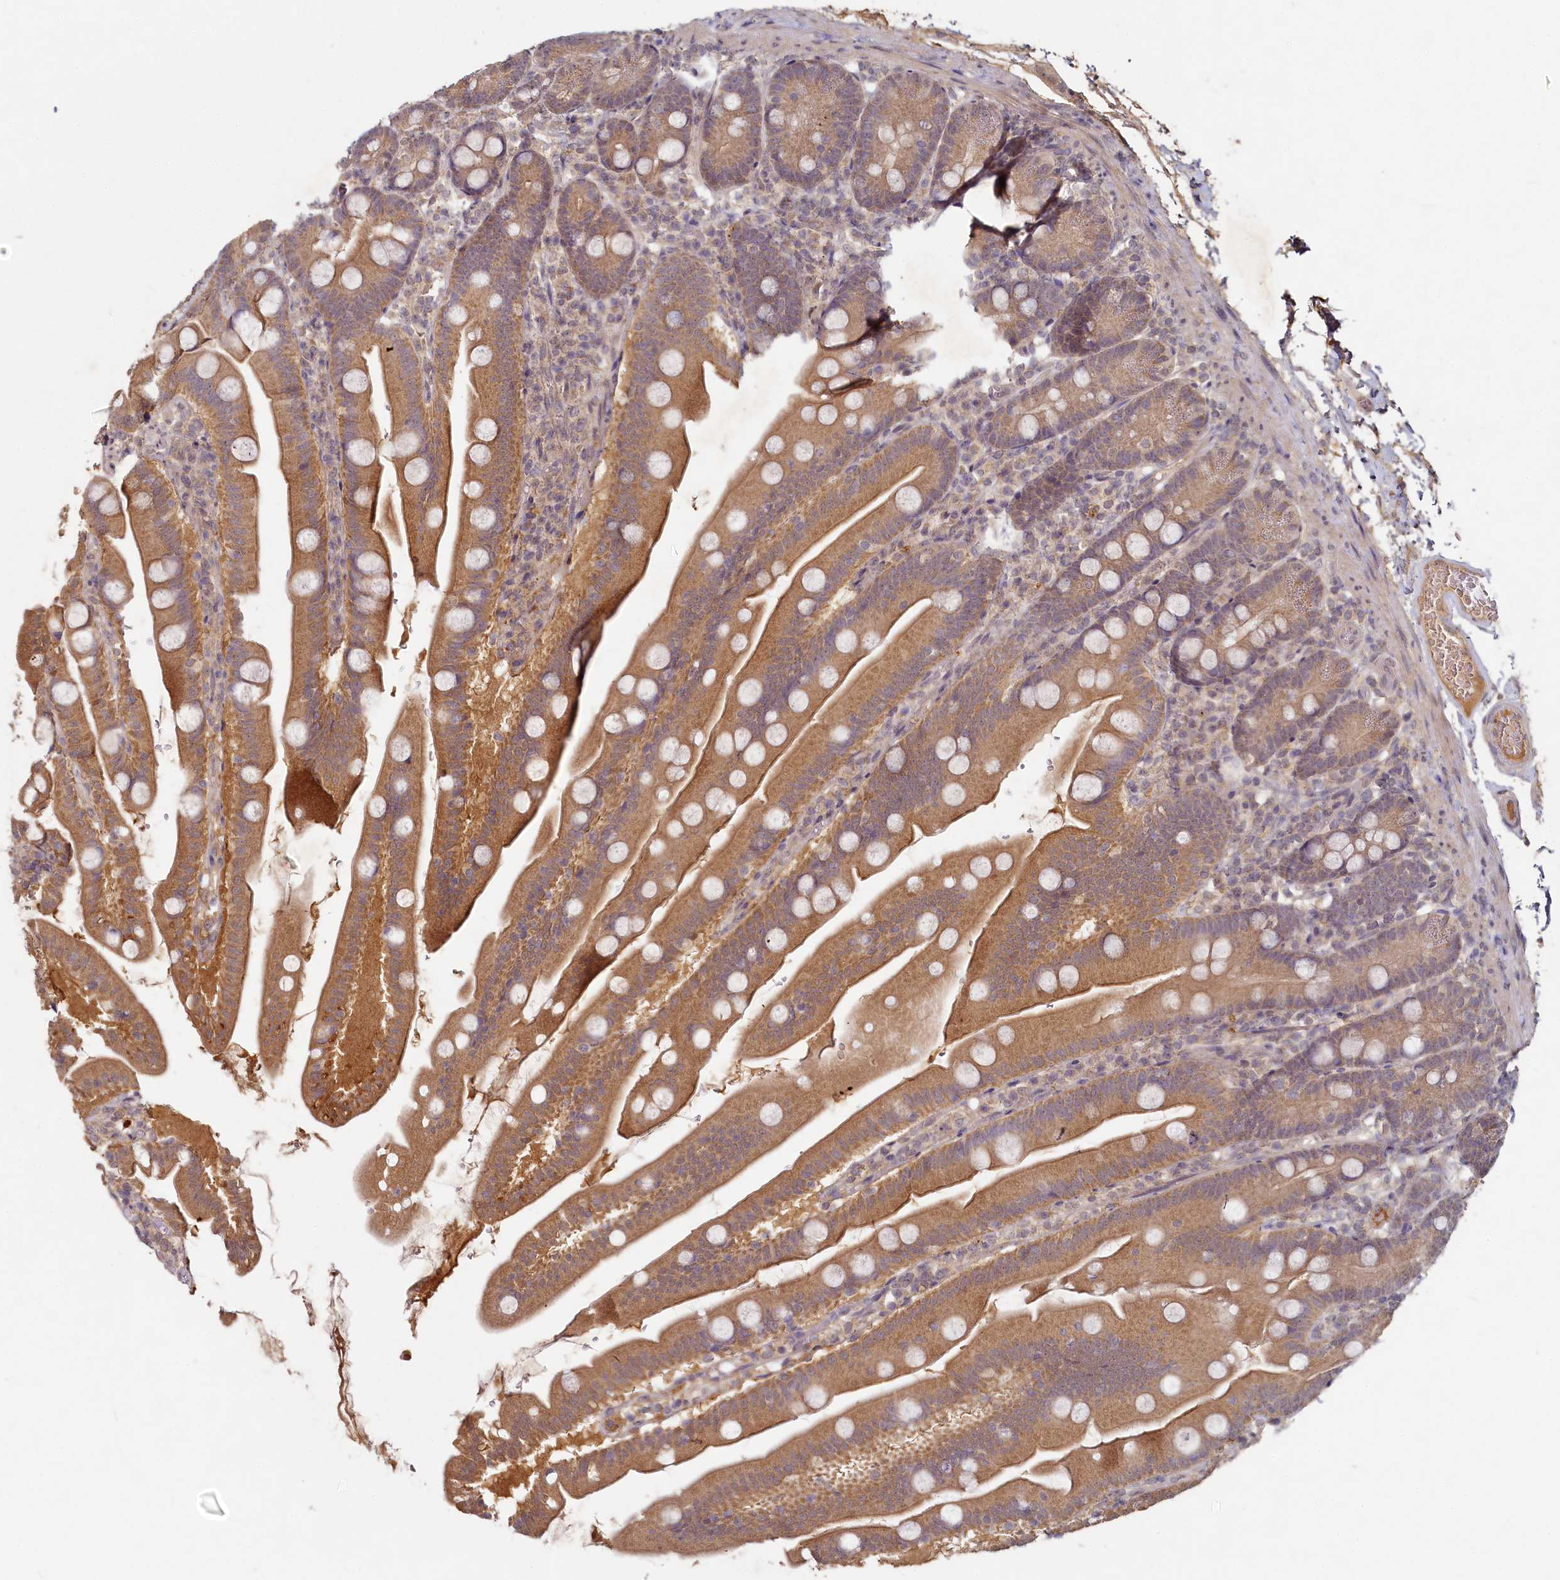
{"staining": {"intensity": "moderate", "quantity": ">75%", "location": "cytoplasmic/membranous"}, "tissue": "small intestine", "cell_type": "Glandular cells", "image_type": "normal", "snomed": [{"axis": "morphology", "description": "Normal tissue, NOS"}, {"axis": "topography", "description": "Small intestine"}], "caption": "A photomicrograph showing moderate cytoplasmic/membranous expression in about >75% of glandular cells in unremarkable small intestine, as visualized by brown immunohistochemical staining.", "gene": "HERC3", "patient": {"sex": "female", "age": 68}}